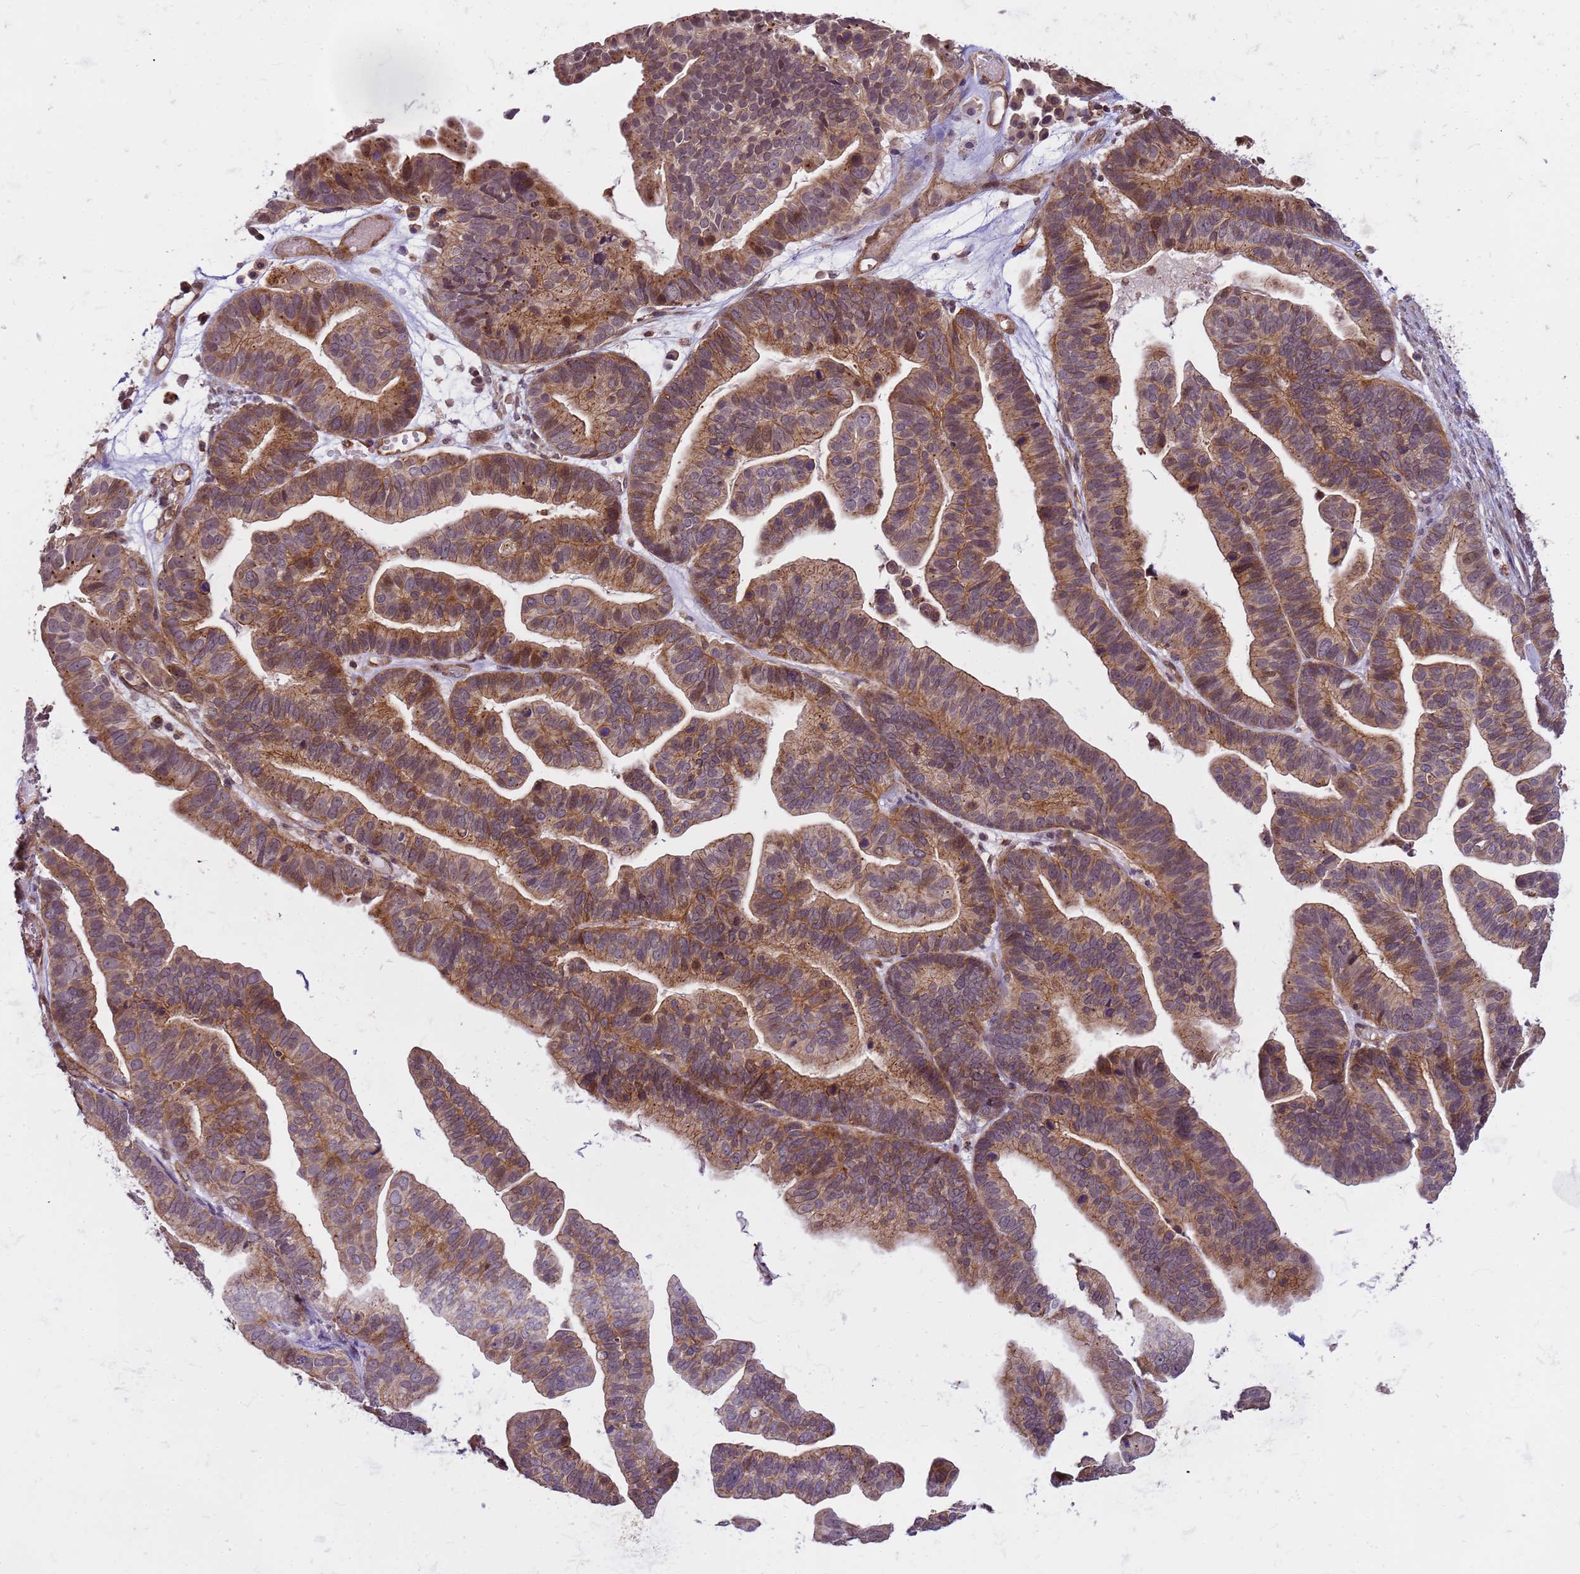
{"staining": {"intensity": "weak", "quantity": "25%-75%", "location": "cytoplasmic/membranous,nuclear"}, "tissue": "ovarian cancer", "cell_type": "Tumor cells", "image_type": "cancer", "snomed": [{"axis": "morphology", "description": "Cystadenocarcinoma, serous, NOS"}, {"axis": "topography", "description": "Ovary"}], "caption": "Protein staining of ovarian serous cystadenocarcinoma tissue exhibits weak cytoplasmic/membranous and nuclear positivity in approximately 25%-75% of tumor cells.", "gene": "EMC2", "patient": {"sex": "female", "age": 56}}